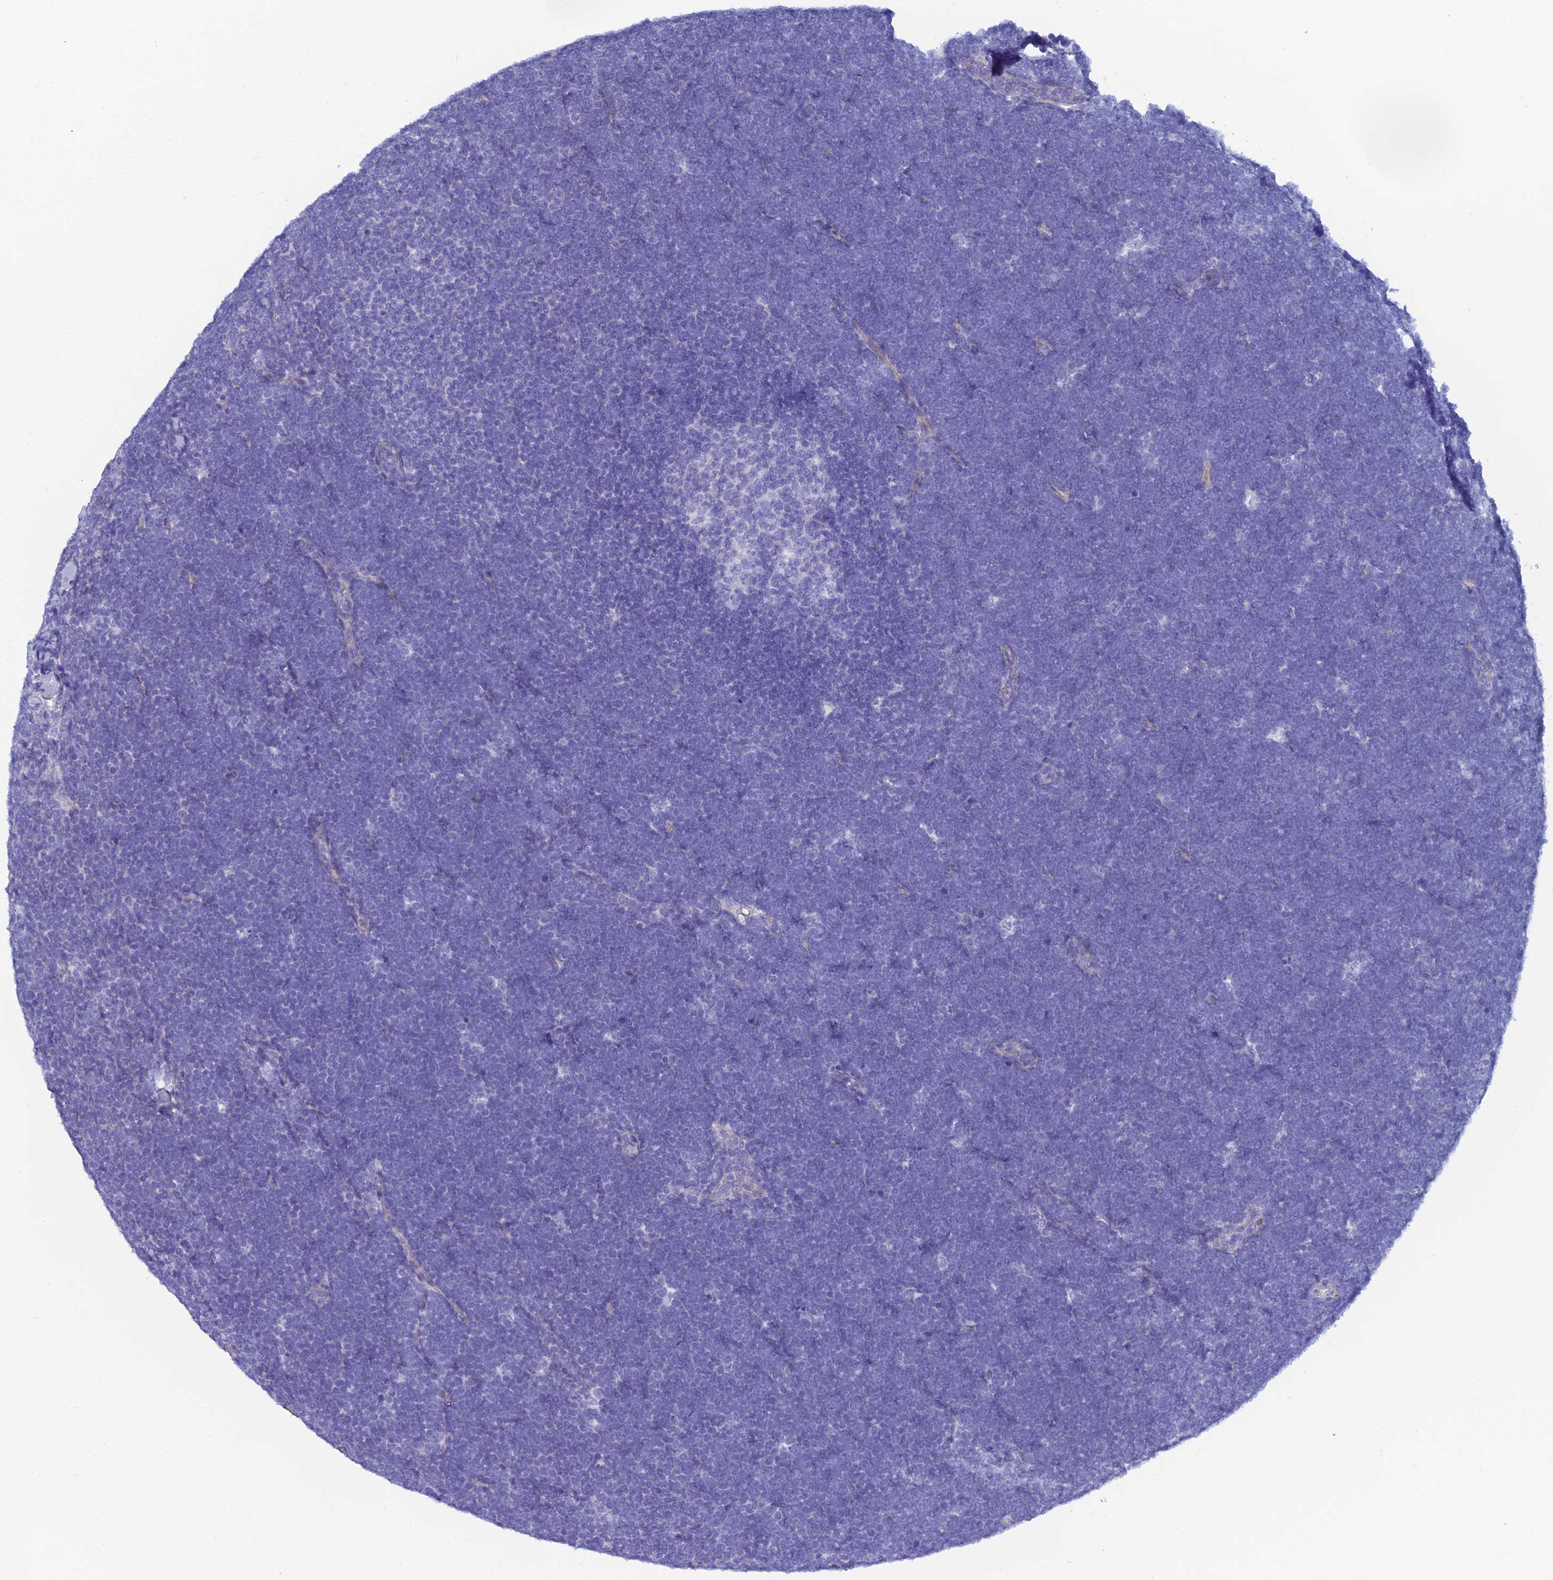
{"staining": {"intensity": "negative", "quantity": "none", "location": "none"}, "tissue": "lymphoma", "cell_type": "Tumor cells", "image_type": "cancer", "snomed": [{"axis": "morphology", "description": "Malignant lymphoma, non-Hodgkin's type, High grade"}, {"axis": "topography", "description": "Lymph node"}], "caption": "Tumor cells show no significant protein positivity in malignant lymphoma, non-Hodgkin's type (high-grade).", "gene": "PCDHA8", "patient": {"sex": "male", "age": 13}}